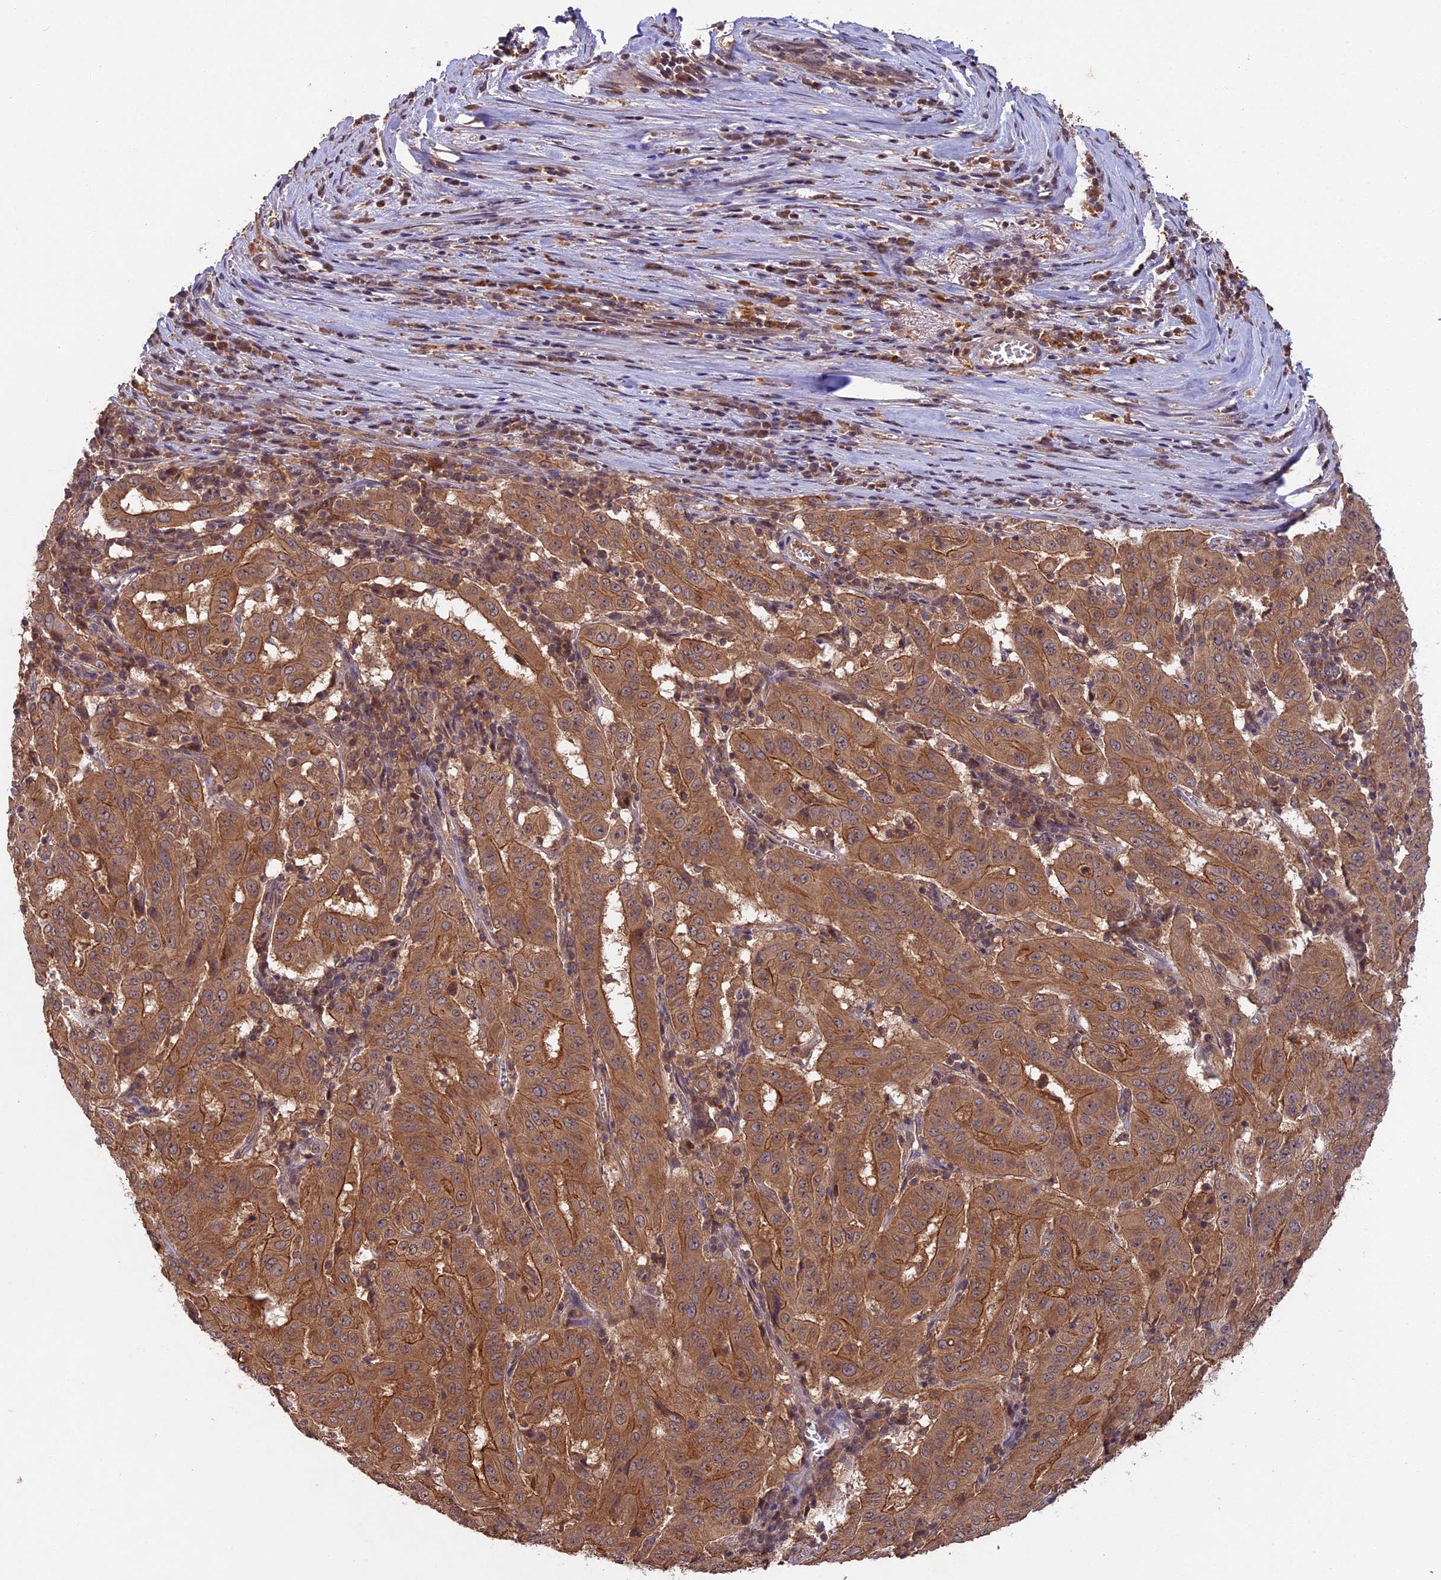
{"staining": {"intensity": "moderate", "quantity": ">75%", "location": "cytoplasmic/membranous"}, "tissue": "pancreatic cancer", "cell_type": "Tumor cells", "image_type": "cancer", "snomed": [{"axis": "morphology", "description": "Adenocarcinoma, NOS"}, {"axis": "topography", "description": "Pancreas"}], "caption": "Moderate cytoplasmic/membranous protein expression is seen in about >75% of tumor cells in pancreatic adenocarcinoma.", "gene": "CHAC1", "patient": {"sex": "male", "age": 63}}